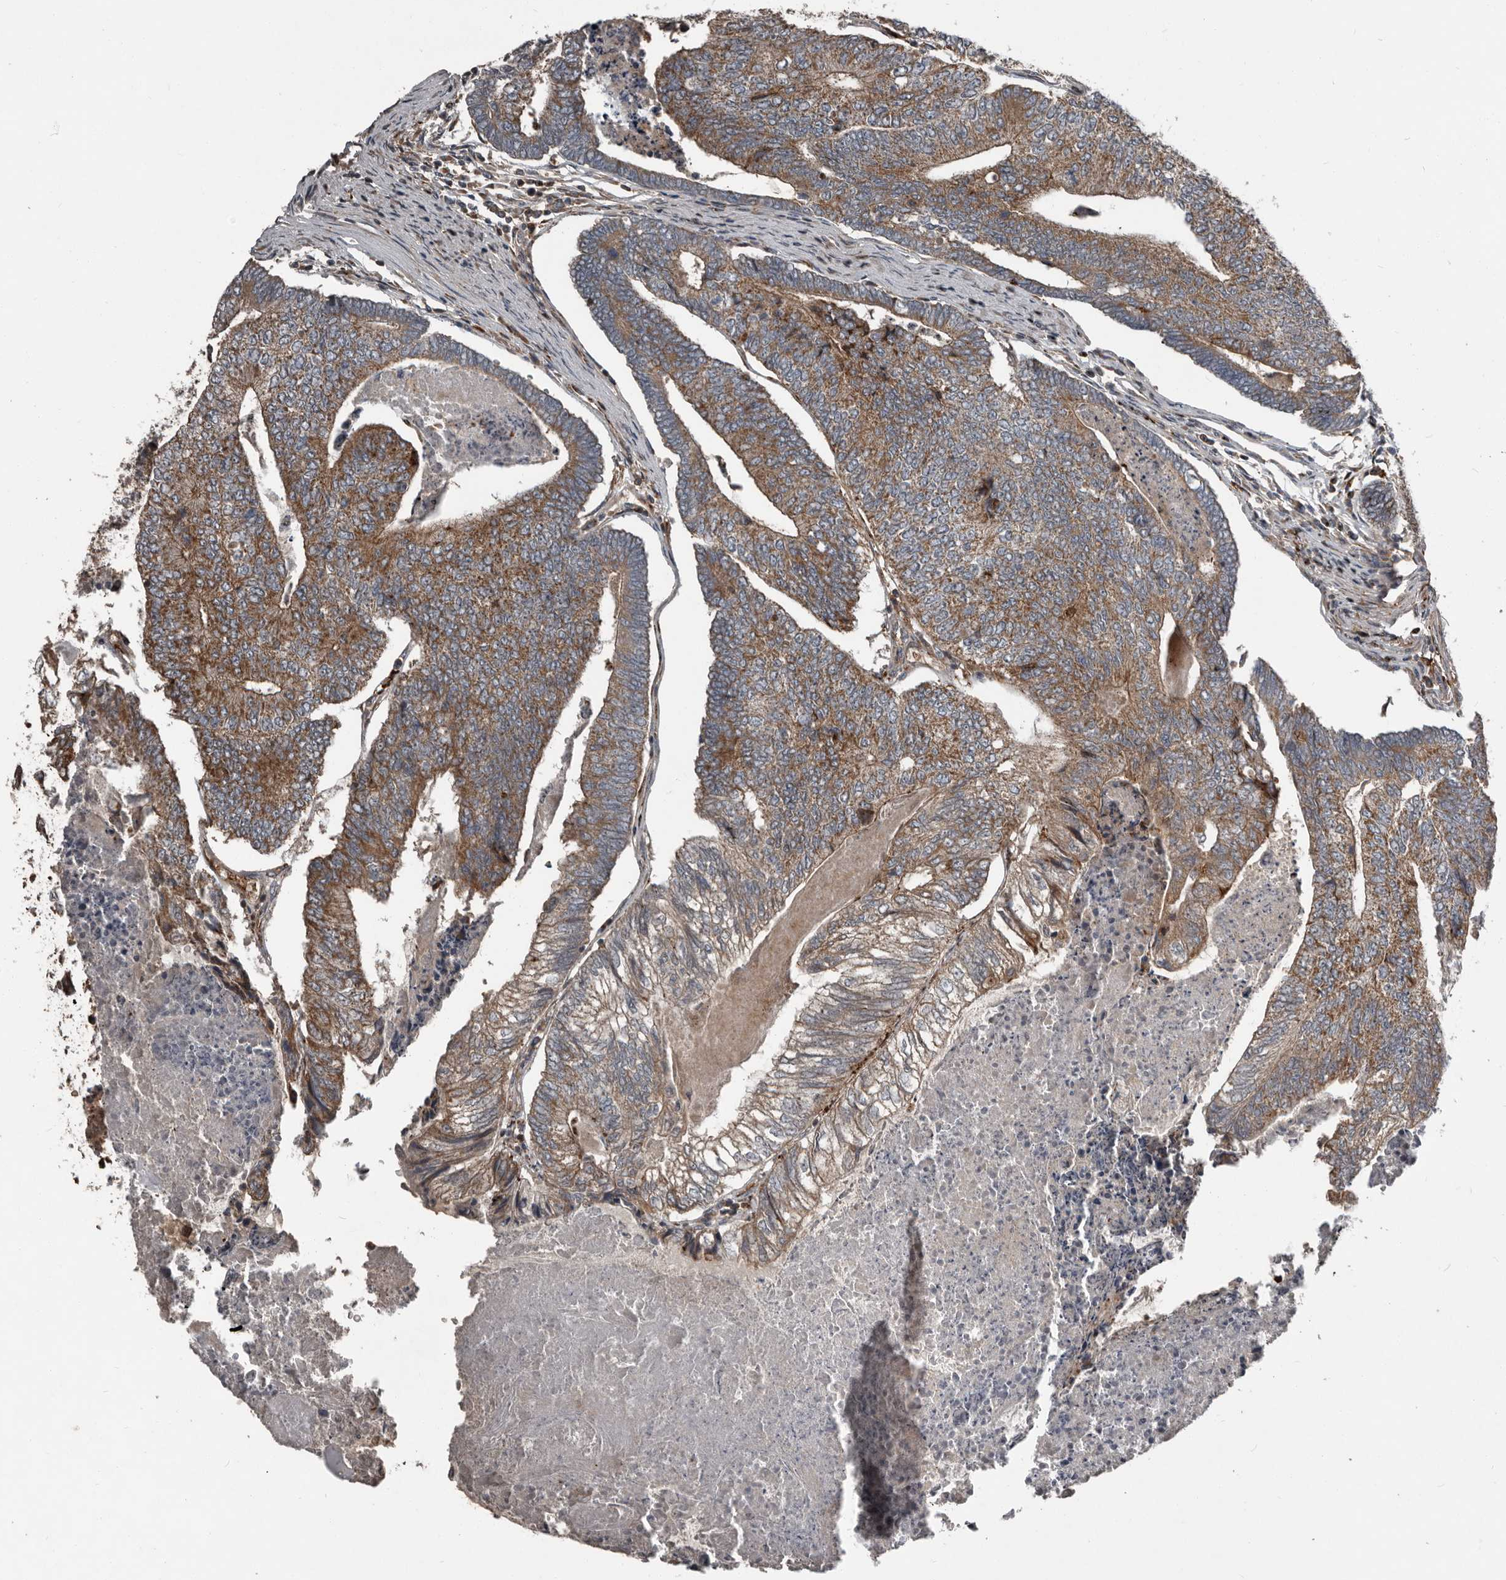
{"staining": {"intensity": "moderate", "quantity": ">75%", "location": "cytoplasmic/membranous"}, "tissue": "colorectal cancer", "cell_type": "Tumor cells", "image_type": "cancer", "snomed": [{"axis": "morphology", "description": "Adenocarcinoma, NOS"}, {"axis": "topography", "description": "Colon"}], "caption": "Human adenocarcinoma (colorectal) stained with a protein marker shows moderate staining in tumor cells.", "gene": "FBXO31", "patient": {"sex": "female", "age": 67}}